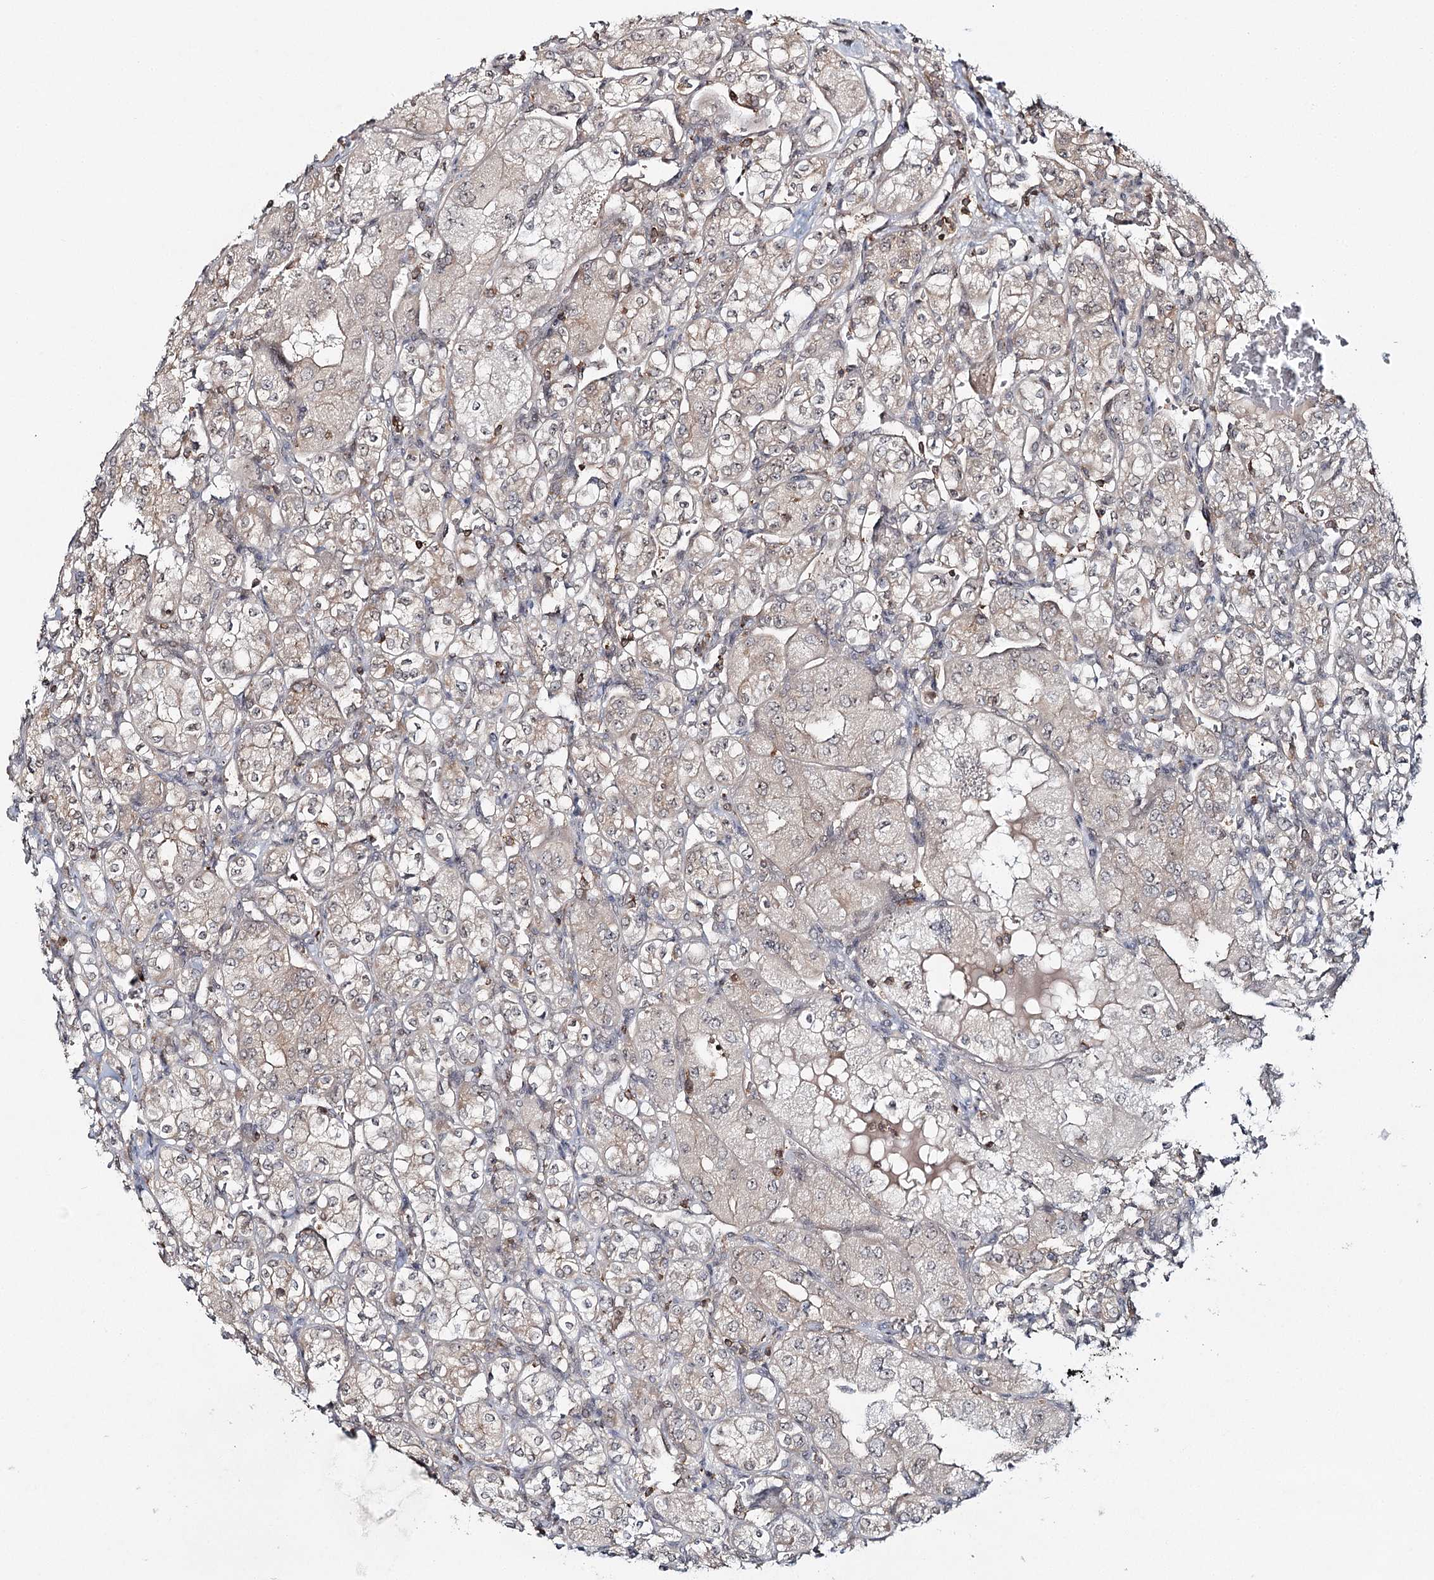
{"staining": {"intensity": "weak", "quantity": "<25%", "location": "cytoplasmic/membranous"}, "tissue": "renal cancer", "cell_type": "Tumor cells", "image_type": "cancer", "snomed": [{"axis": "morphology", "description": "Adenocarcinoma, NOS"}, {"axis": "topography", "description": "Kidney"}], "caption": "Tumor cells show no significant protein expression in adenocarcinoma (renal).", "gene": "FAM120B", "patient": {"sex": "male", "age": 77}}